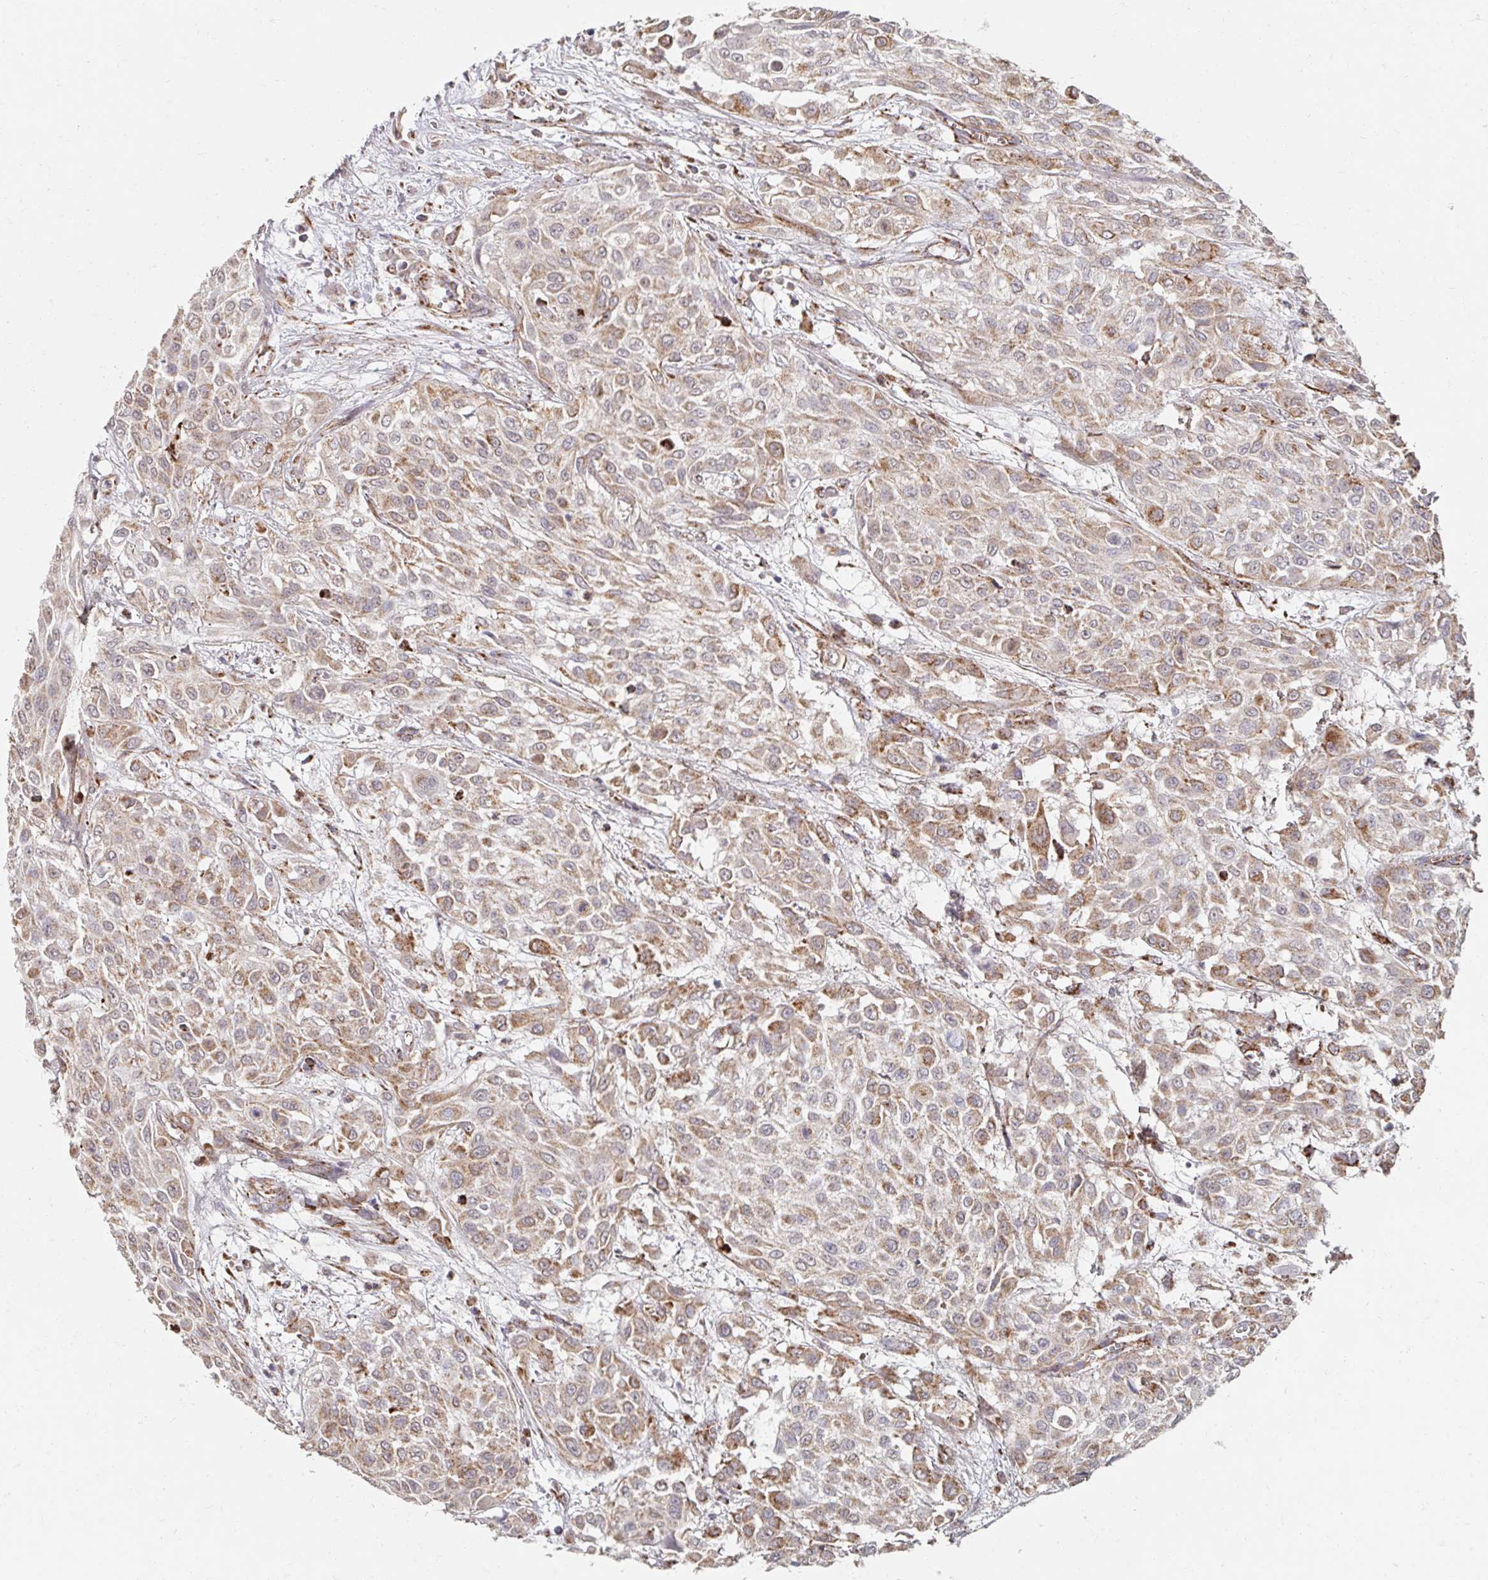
{"staining": {"intensity": "moderate", "quantity": "25%-75%", "location": "cytoplasmic/membranous"}, "tissue": "urothelial cancer", "cell_type": "Tumor cells", "image_type": "cancer", "snomed": [{"axis": "morphology", "description": "Urothelial carcinoma, High grade"}, {"axis": "topography", "description": "Urinary bladder"}], "caption": "Human urothelial cancer stained with a brown dye exhibits moderate cytoplasmic/membranous positive expression in approximately 25%-75% of tumor cells.", "gene": "MAVS", "patient": {"sex": "male", "age": 57}}